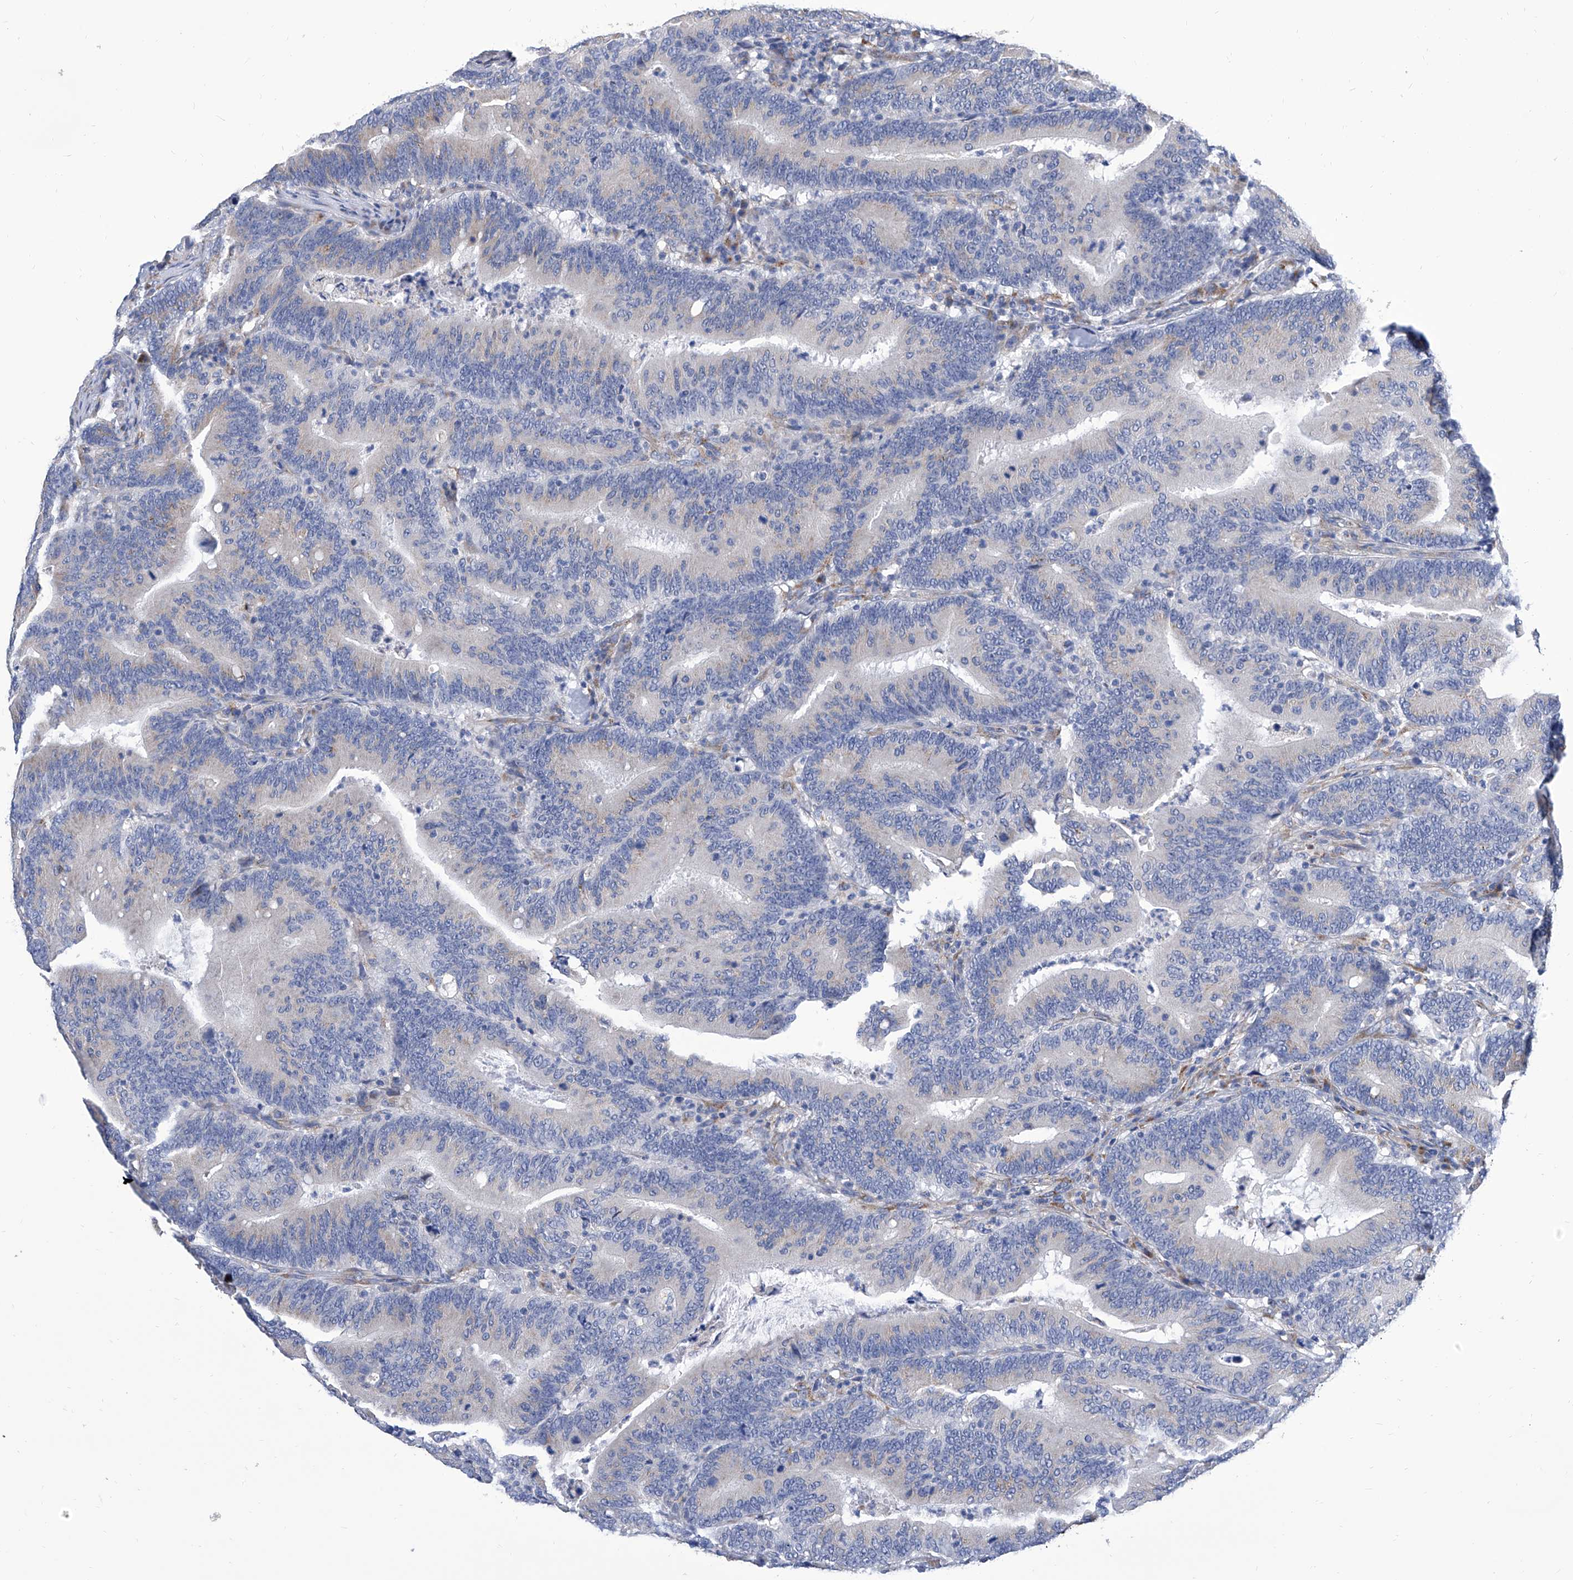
{"staining": {"intensity": "weak", "quantity": "<25%", "location": "cytoplasmic/membranous"}, "tissue": "colorectal cancer", "cell_type": "Tumor cells", "image_type": "cancer", "snomed": [{"axis": "morphology", "description": "Adenocarcinoma, NOS"}, {"axis": "topography", "description": "Colon"}], "caption": "DAB immunohistochemical staining of human colorectal cancer reveals no significant expression in tumor cells. The staining was performed using DAB to visualize the protein expression in brown, while the nuclei were stained in blue with hematoxylin (Magnification: 20x).", "gene": "TJAP1", "patient": {"sex": "female", "age": 66}}